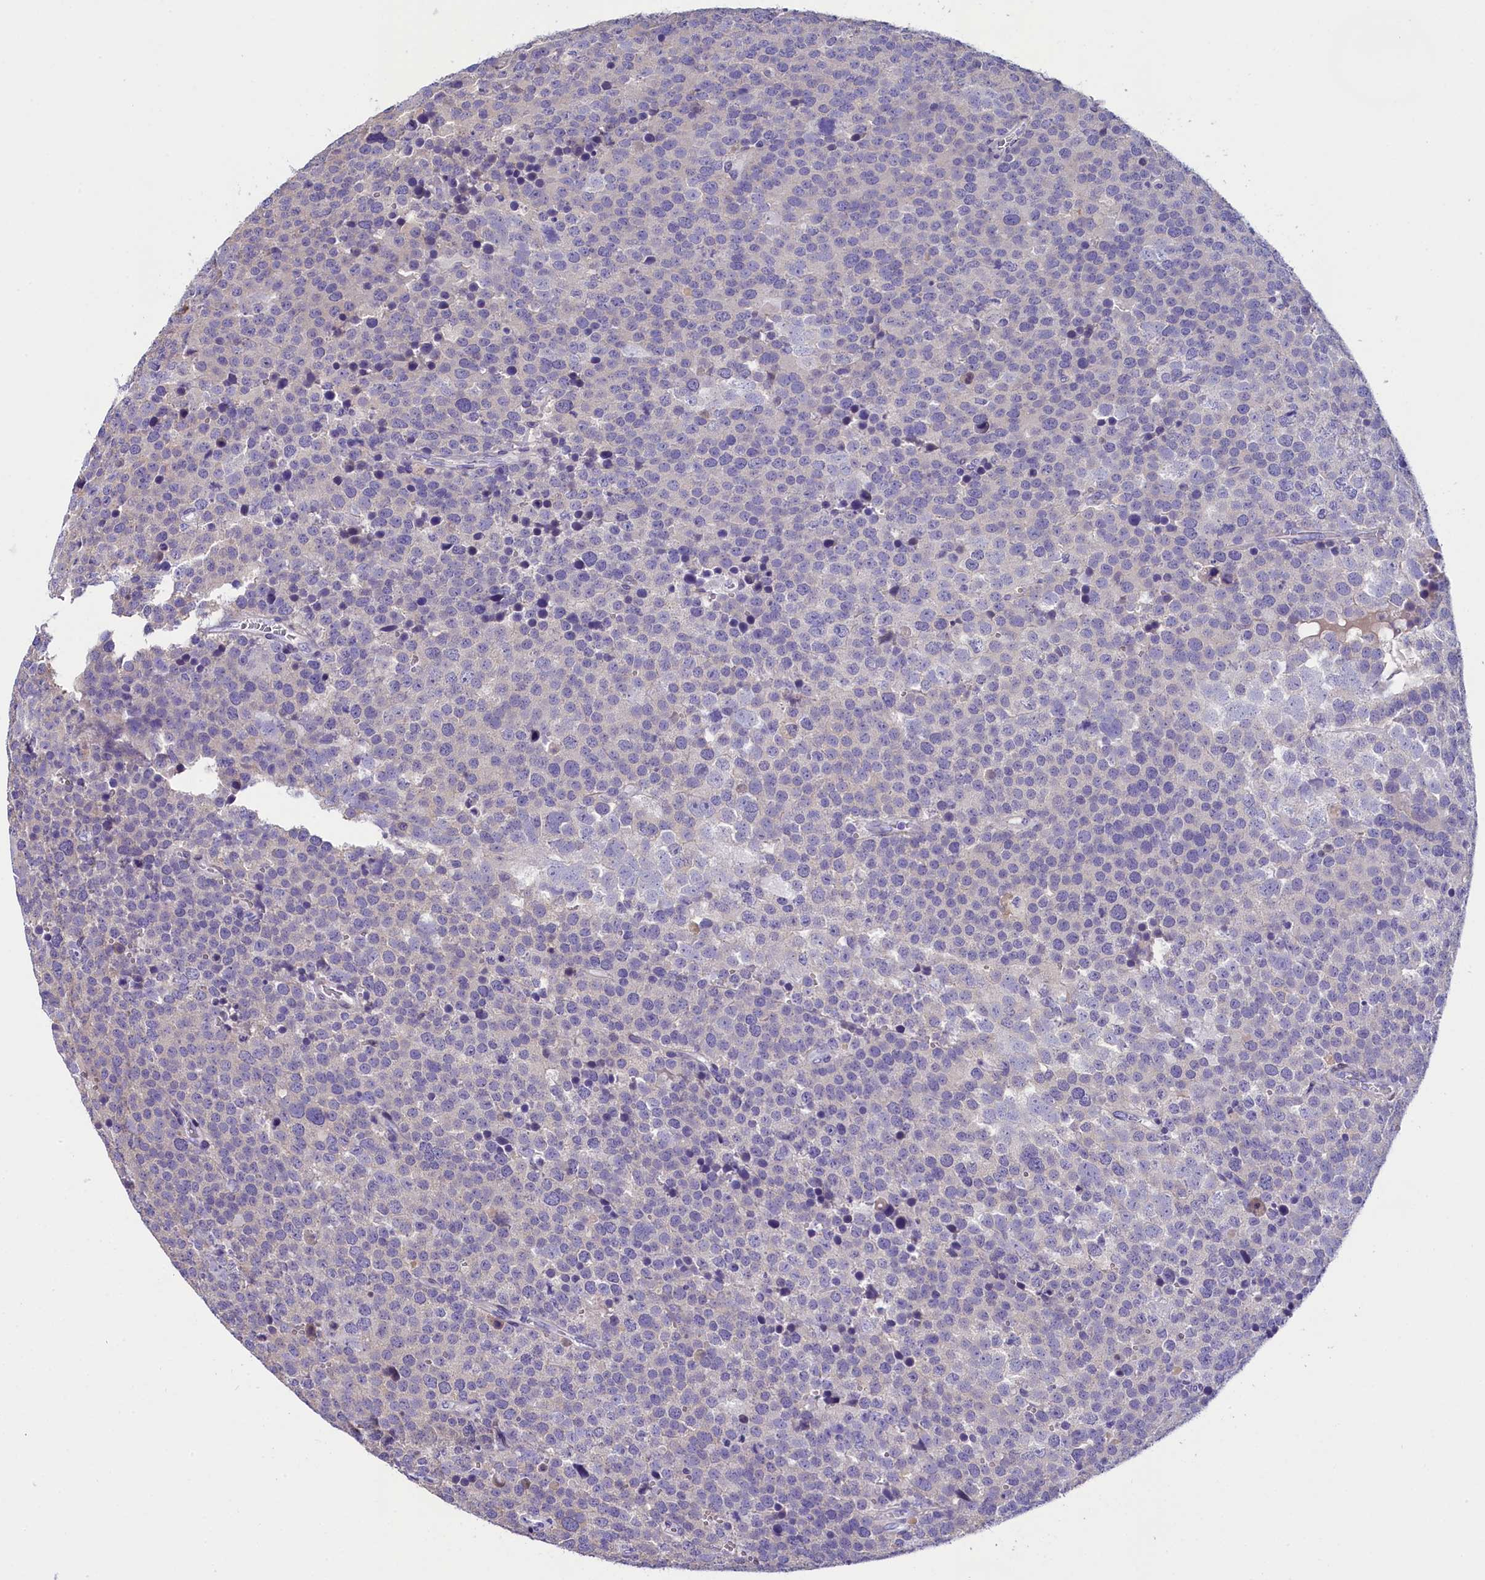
{"staining": {"intensity": "negative", "quantity": "none", "location": "none"}, "tissue": "testis cancer", "cell_type": "Tumor cells", "image_type": "cancer", "snomed": [{"axis": "morphology", "description": "Seminoma, NOS"}, {"axis": "topography", "description": "Testis"}], "caption": "Immunohistochemistry photomicrograph of neoplastic tissue: human testis cancer (seminoma) stained with DAB demonstrates no significant protein positivity in tumor cells.", "gene": "SOD3", "patient": {"sex": "male", "age": 71}}